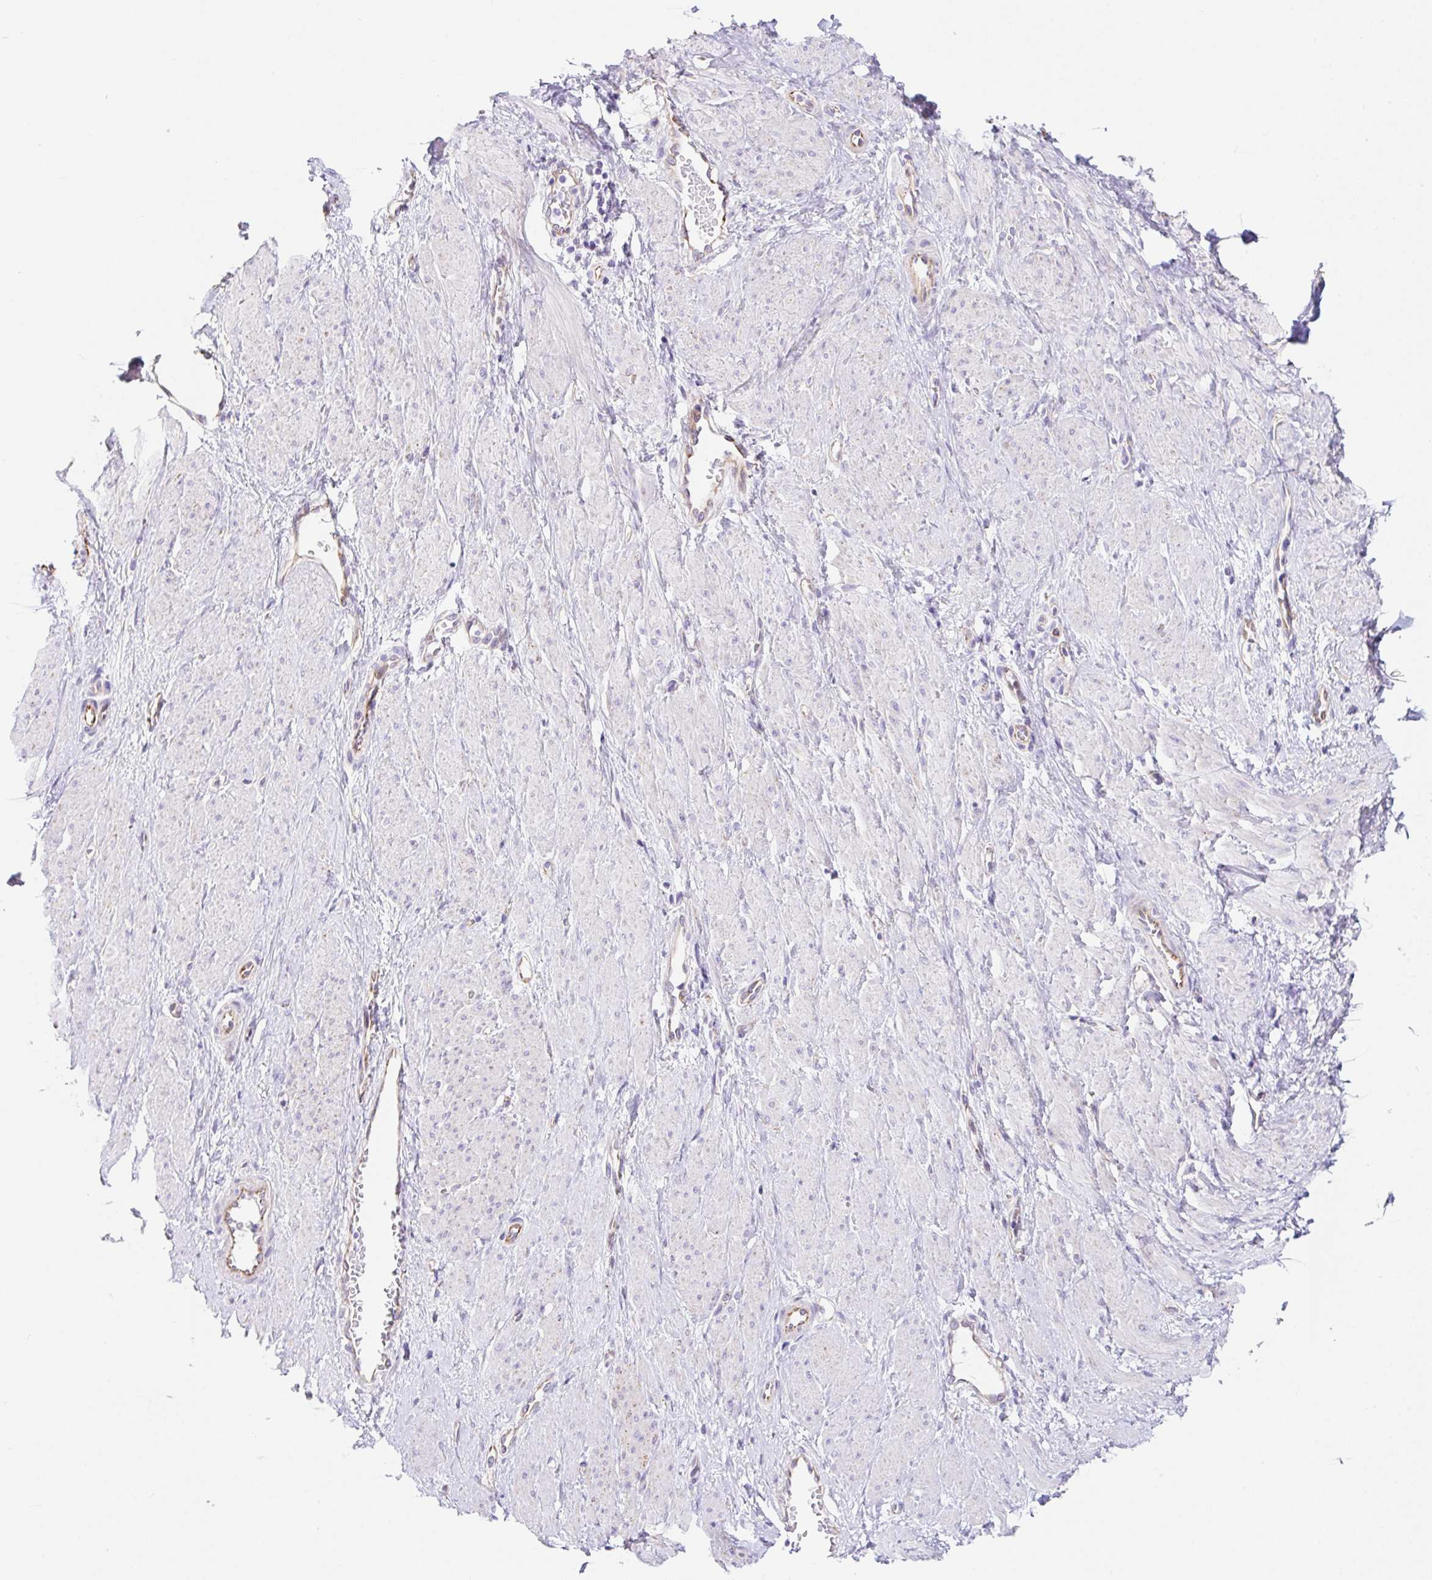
{"staining": {"intensity": "negative", "quantity": "none", "location": "none"}, "tissue": "smooth muscle", "cell_type": "Smooth muscle cells", "image_type": "normal", "snomed": [{"axis": "morphology", "description": "Normal tissue, NOS"}, {"axis": "topography", "description": "Smooth muscle"}, {"axis": "topography", "description": "Uterus"}], "caption": "IHC photomicrograph of normal smooth muscle: human smooth muscle stained with DAB (3,3'-diaminobenzidine) reveals no significant protein staining in smooth muscle cells.", "gene": "DKK4", "patient": {"sex": "female", "age": 39}}